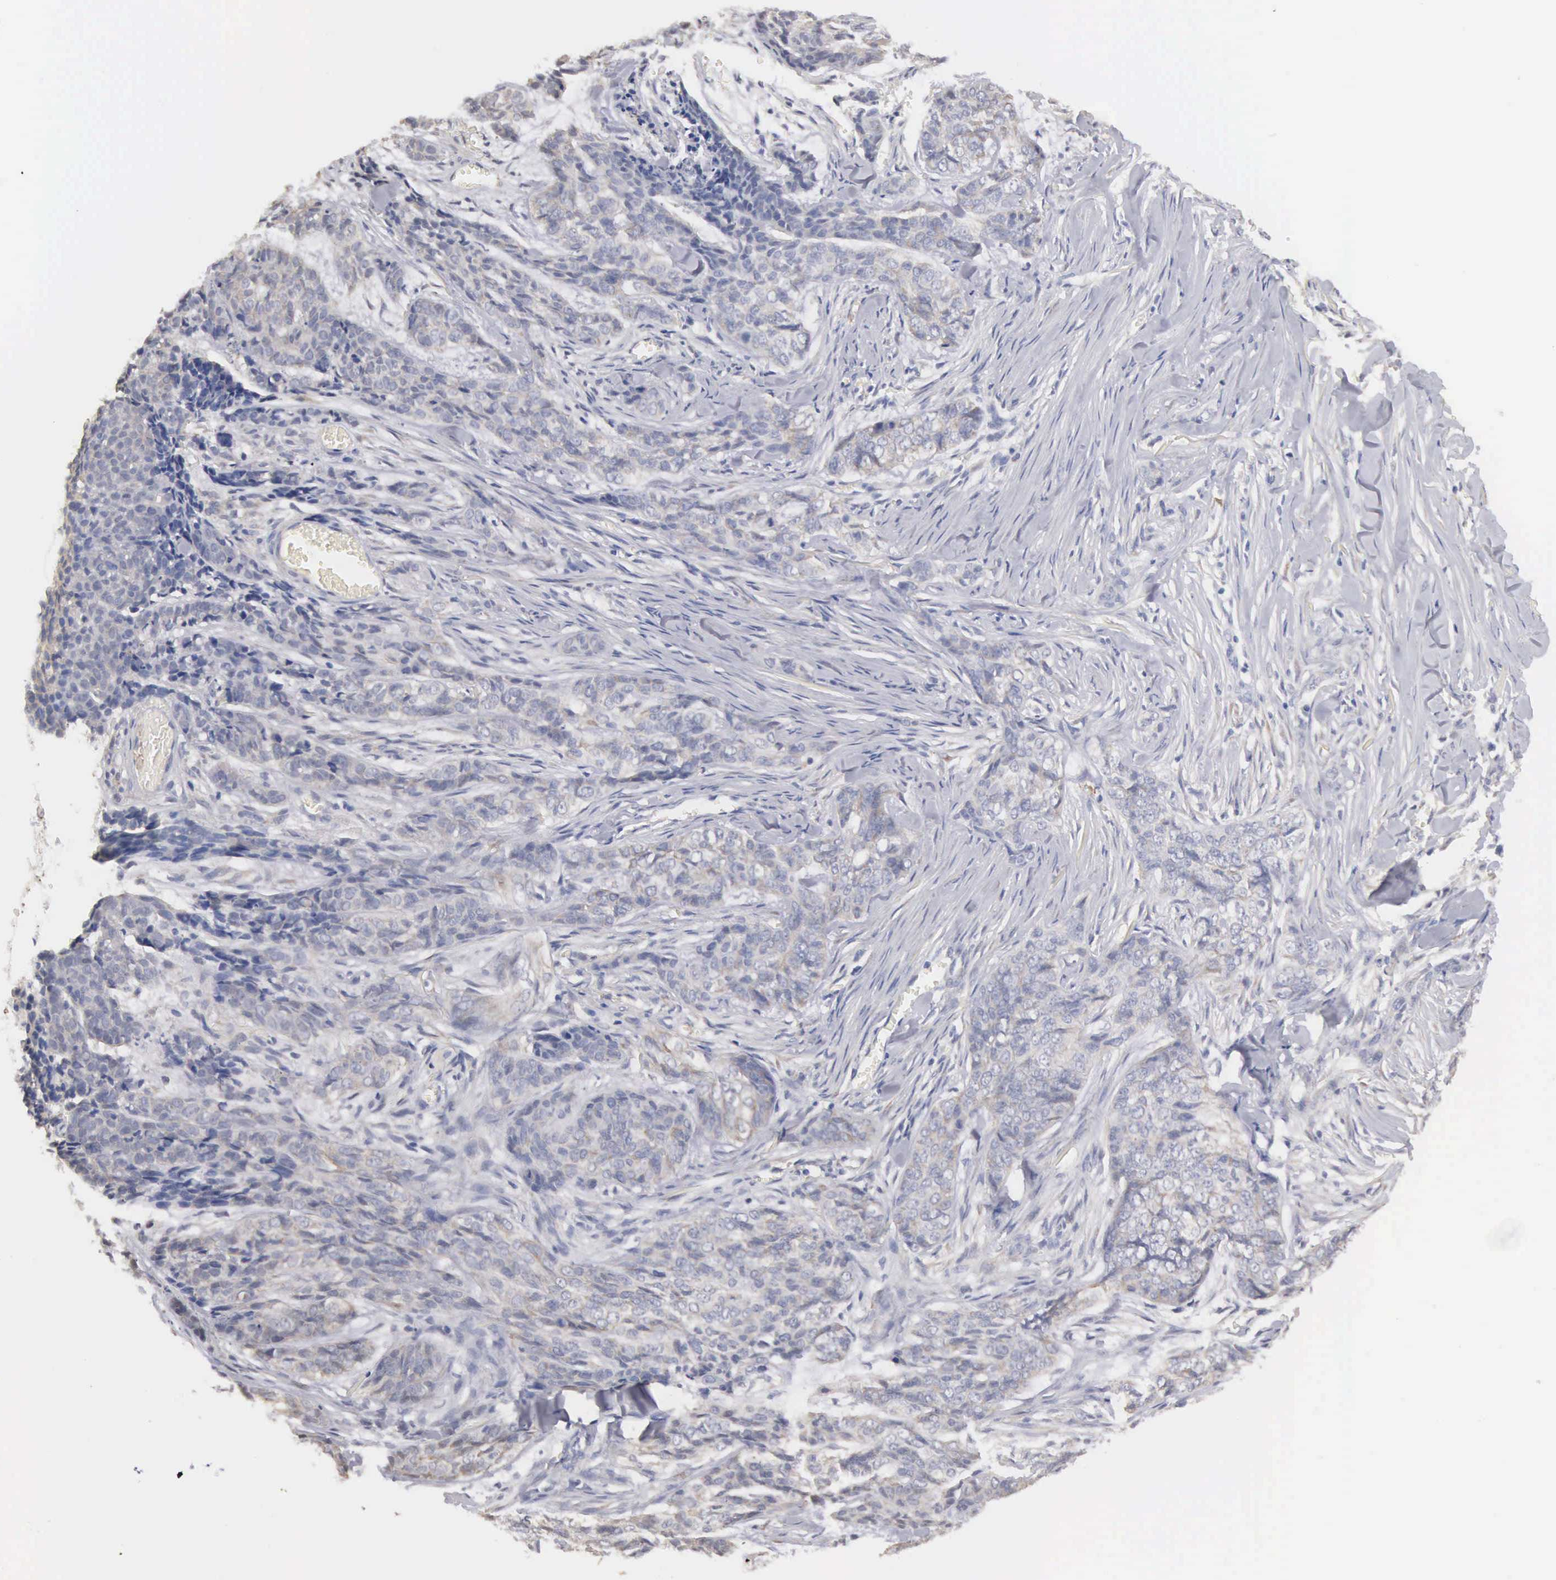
{"staining": {"intensity": "weak", "quantity": "25%-75%", "location": "cytoplasmic/membranous"}, "tissue": "skin cancer", "cell_type": "Tumor cells", "image_type": "cancer", "snomed": [{"axis": "morphology", "description": "Normal tissue, NOS"}, {"axis": "morphology", "description": "Basal cell carcinoma"}, {"axis": "topography", "description": "Skin"}], "caption": "Skin cancer was stained to show a protein in brown. There is low levels of weak cytoplasmic/membranous staining in approximately 25%-75% of tumor cells.", "gene": "ELFN2", "patient": {"sex": "female", "age": 65}}